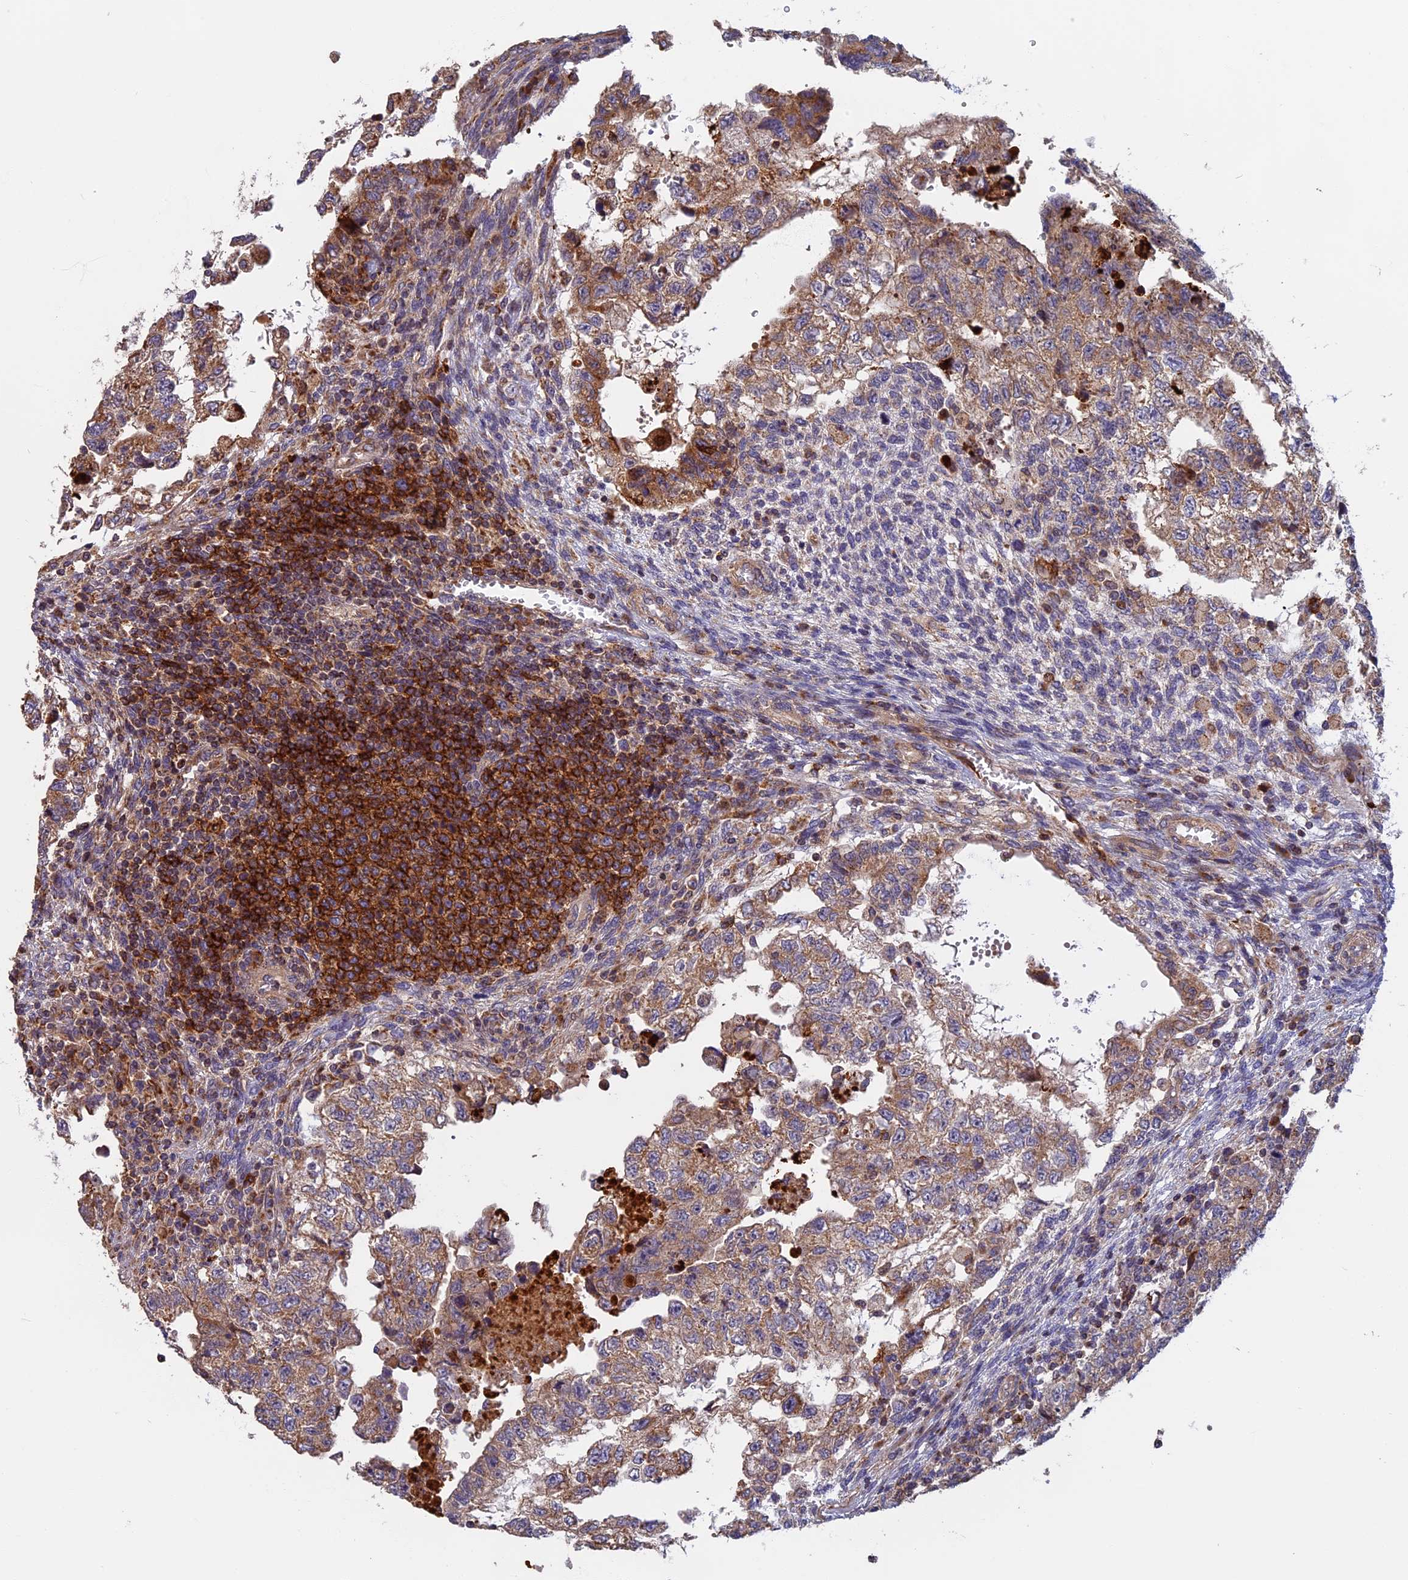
{"staining": {"intensity": "weak", "quantity": ">75%", "location": "cytoplasmic/membranous"}, "tissue": "testis cancer", "cell_type": "Tumor cells", "image_type": "cancer", "snomed": [{"axis": "morphology", "description": "Carcinoma, Embryonal, NOS"}, {"axis": "topography", "description": "Testis"}], "caption": "Brown immunohistochemical staining in human testis cancer (embryonal carcinoma) demonstrates weak cytoplasmic/membranous positivity in about >75% of tumor cells.", "gene": "EDAR", "patient": {"sex": "male", "age": 36}}